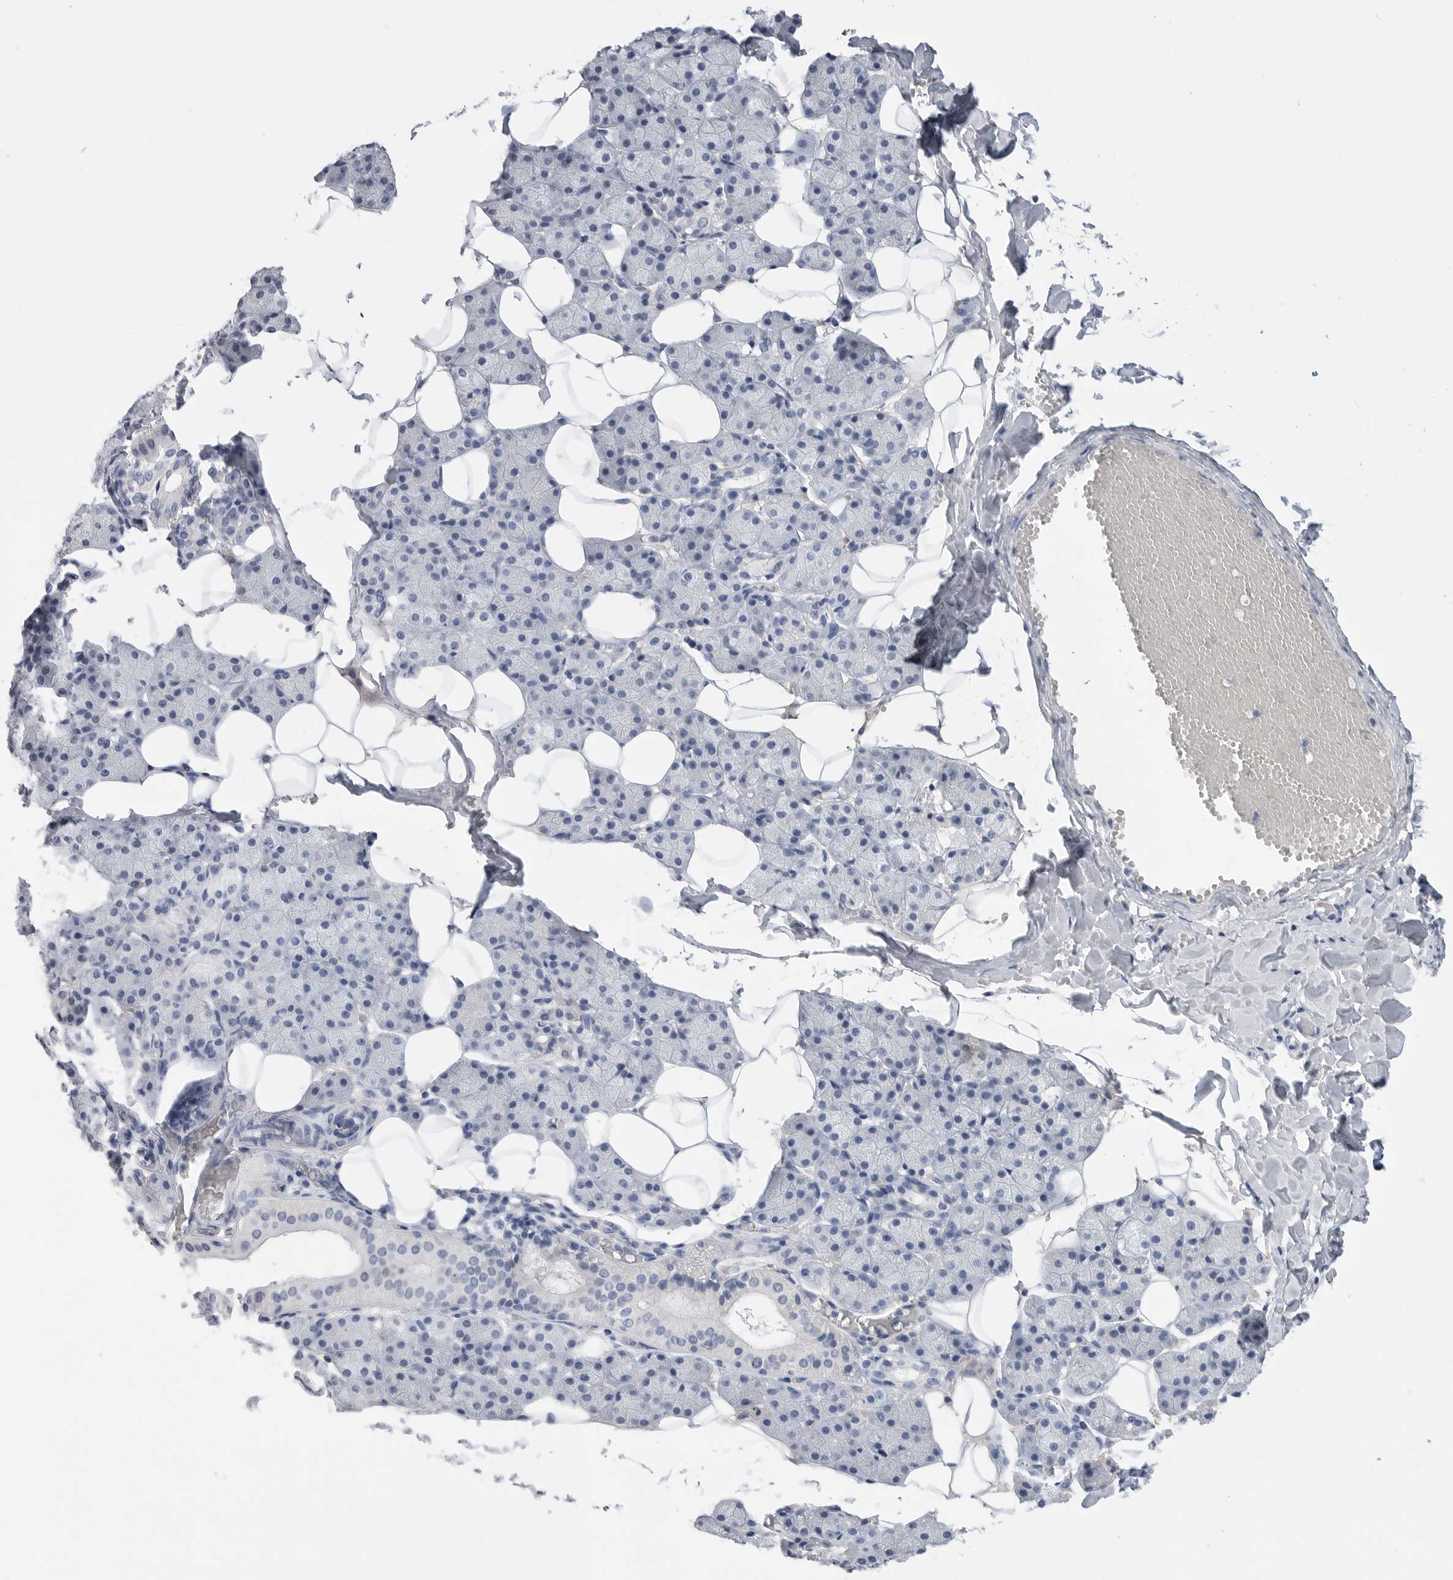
{"staining": {"intensity": "negative", "quantity": "none", "location": "none"}, "tissue": "salivary gland", "cell_type": "Glandular cells", "image_type": "normal", "snomed": [{"axis": "morphology", "description": "Normal tissue, NOS"}, {"axis": "topography", "description": "Salivary gland"}], "caption": "There is no significant expression in glandular cells of salivary gland. (Brightfield microscopy of DAB IHC at high magnification).", "gene": "FABP6", "patient": {"sex": "female", "age": 33}}